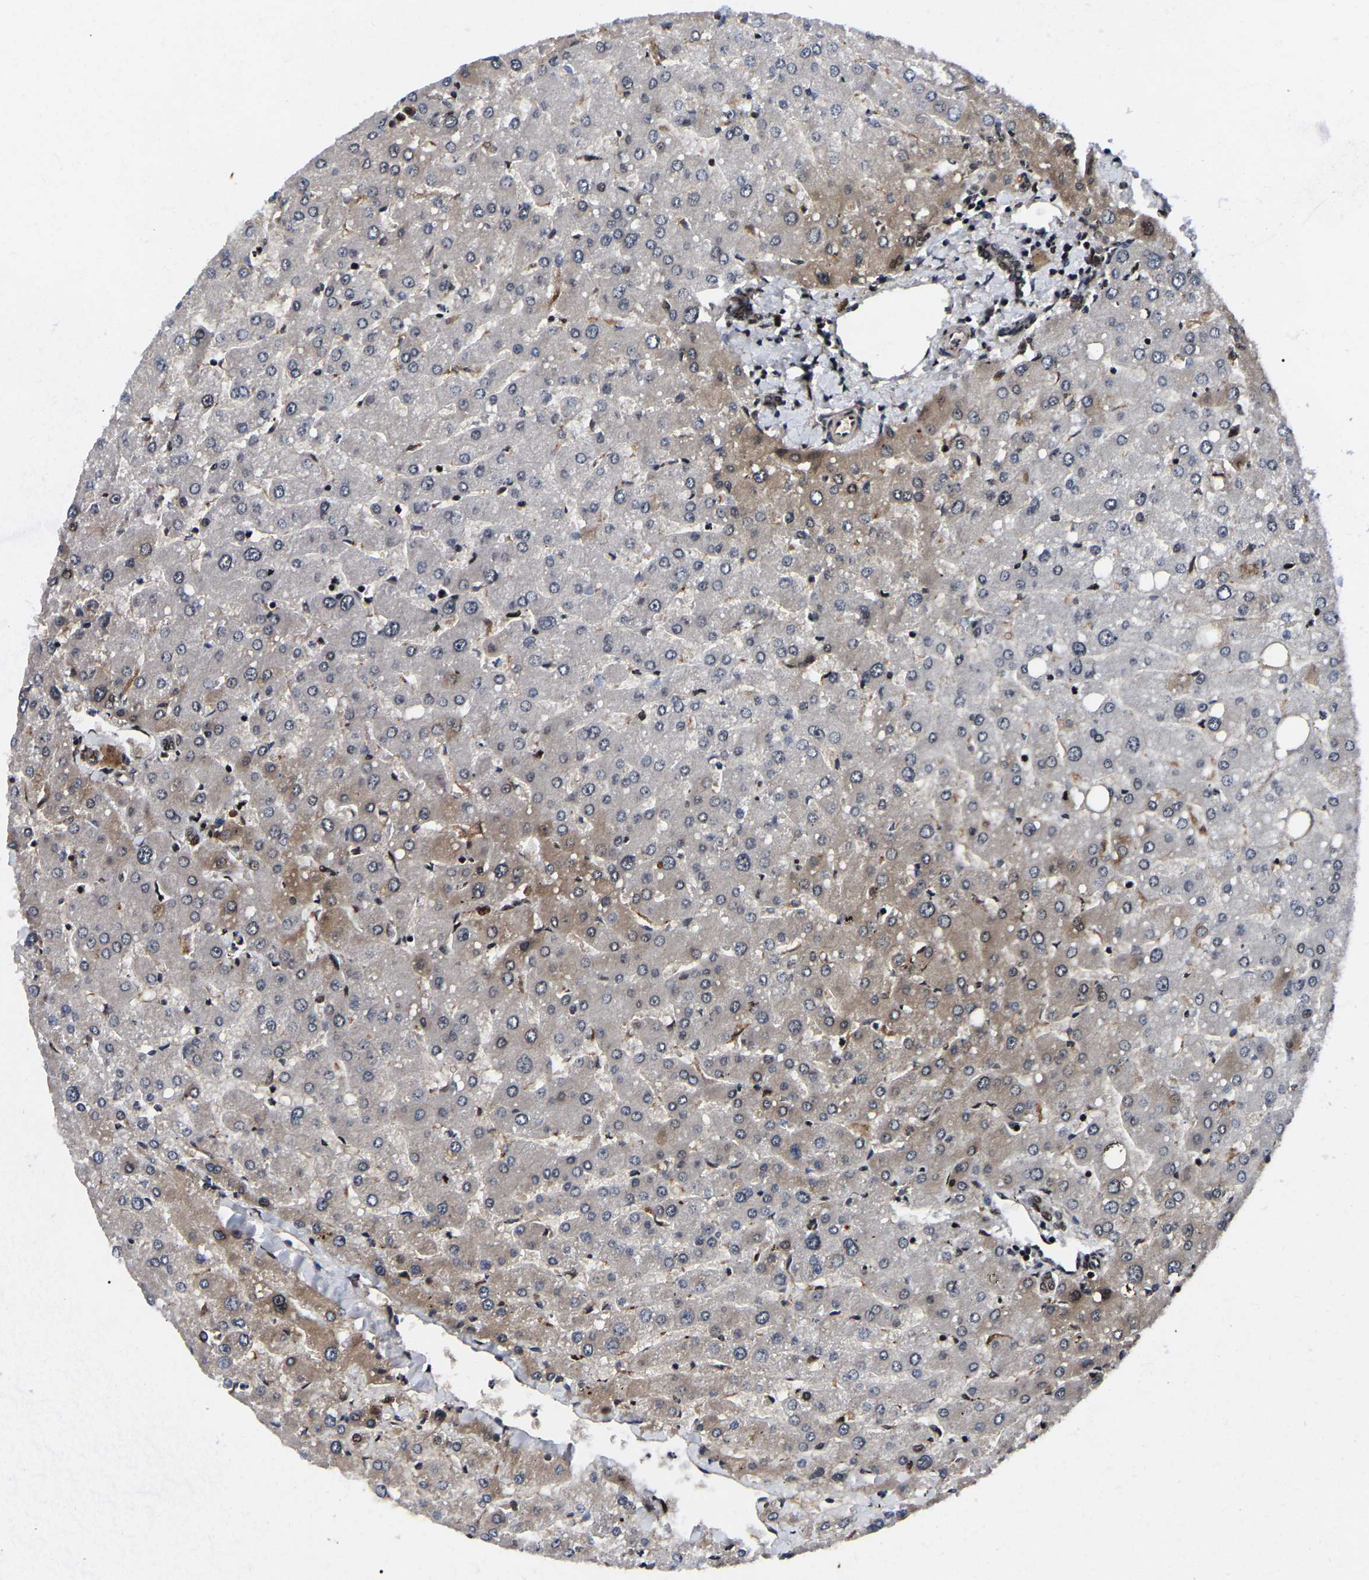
{"staining": {"intensity": "moderate", "quantity": ">75%", "location": "nuclear"}, "tissue": "liver", "cell_type": "Cholangiocytes", "image_type": "normal", "snomed": [{"axis": "morphology", "description": "Normal tissue, NOS"}, {"axis": "topography", "description": "Liver"}], "caption": "Unremarkable liver was stained to show a protein in brown. There is medium levels of moderate nuclear positivity in approximately >75% of cholangiocytes.", "gene": "TRIM35", "patient": {"sex": "male", "age": 55}}